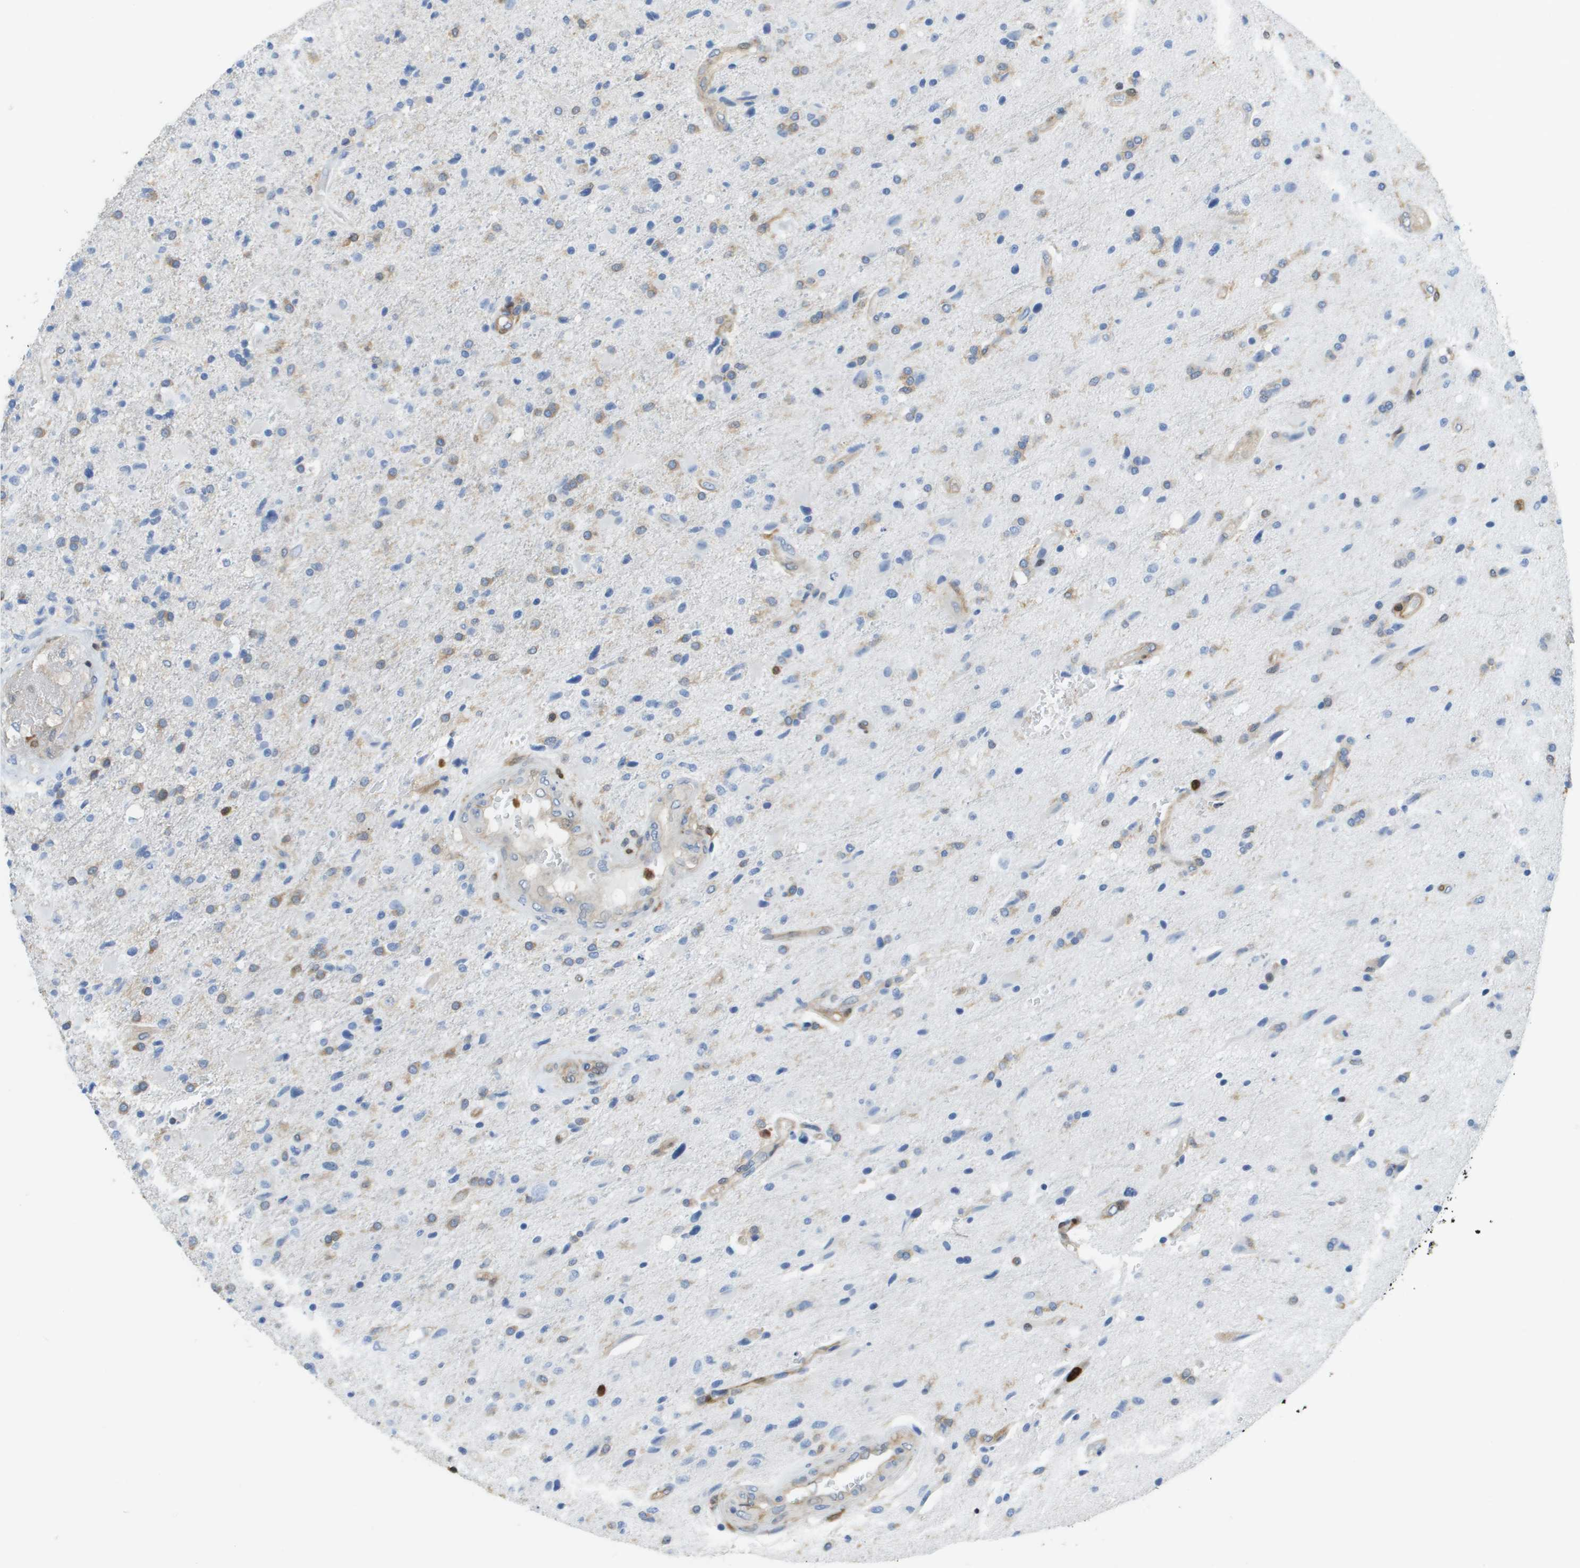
{"staining": {"intensity": "weak", "quantity": "<25%", "location": "cytoplasmic/membranous"}, "tissue": "glioma", "cell_type": "Tumor cells", "image_type": "cancer", "snomed": [{"axis": "morphology", "description": "Glioma, malignant, High grade"}, {"axis": "topography", "description": "Brain"}], "caption": "This is an immunohistochemistry (IHC) histopathology image of high-grade glioma (malignant). There is no staining in tumor cells.", "gene": "DOCK5", "patient": {"sex": "male", "age": 72}}